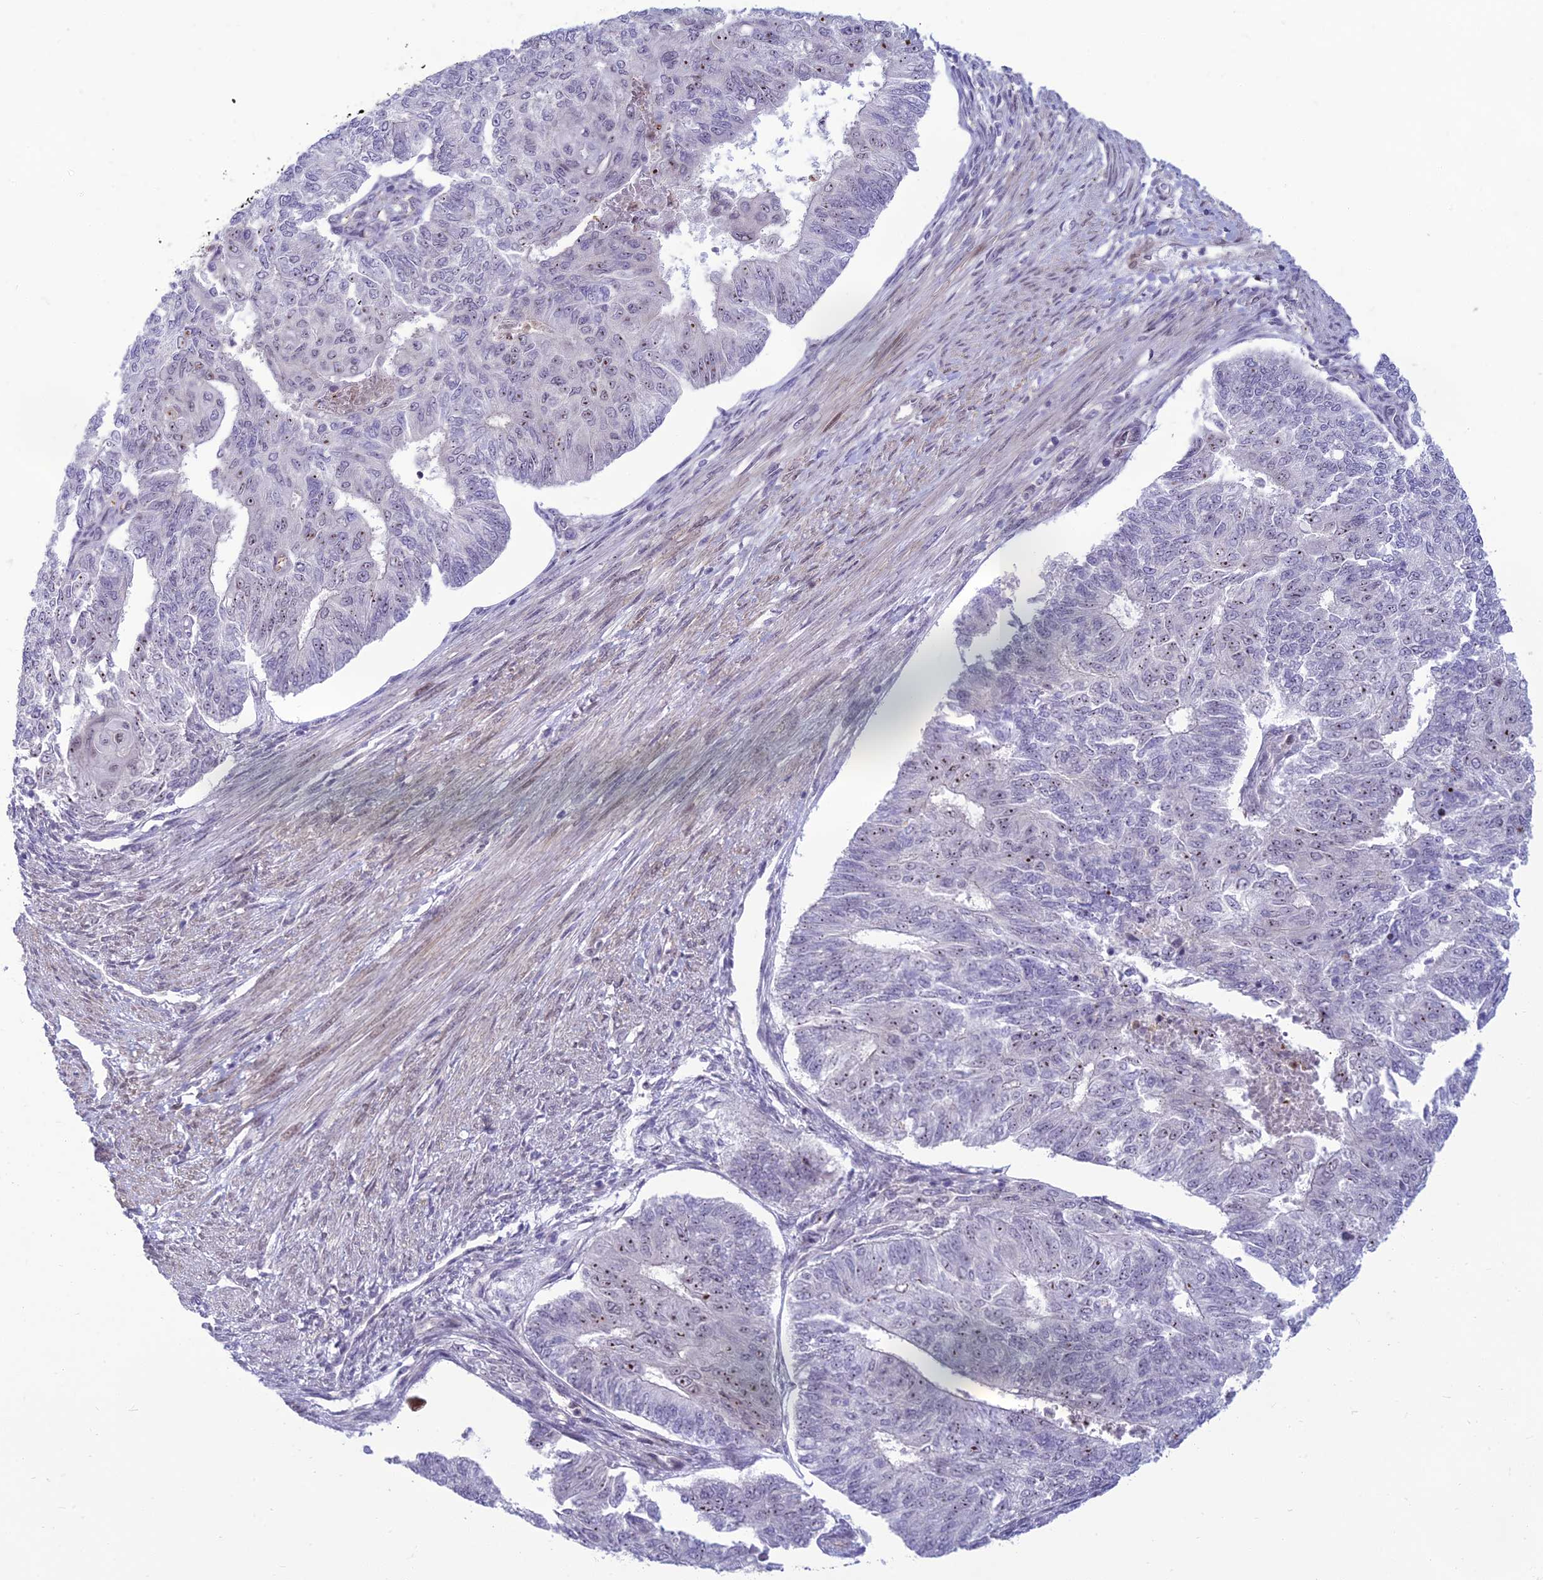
{"staining": {"intensity": "moderate", "quantity": "25%-75%", "location": "nuclear"}, "tissue": "endometrial cancer", "cell_type": "Tumor cells", "image_type": "cancer", "snomed": [{"axis": "morphology", "description": "Adenocarcinoma, NOS"}, {"axis": "topography", "description": "Endometrium"}], "caption": "Immunohistochemistry (IHC) (DAB) staining of human endometrial cancer (adenocarcinoma) exhibits moderate nuclear protein staining in approximately 25%-75% of tumor cells. The staining is performed using DAB (3,3'-diaminobenzidine) brown chromogen to label protein expression. The nuclei are counter-stained blue using hematoxylin.", "gene": "DTX2", "patient": {"sex": "female", "age": 32}}